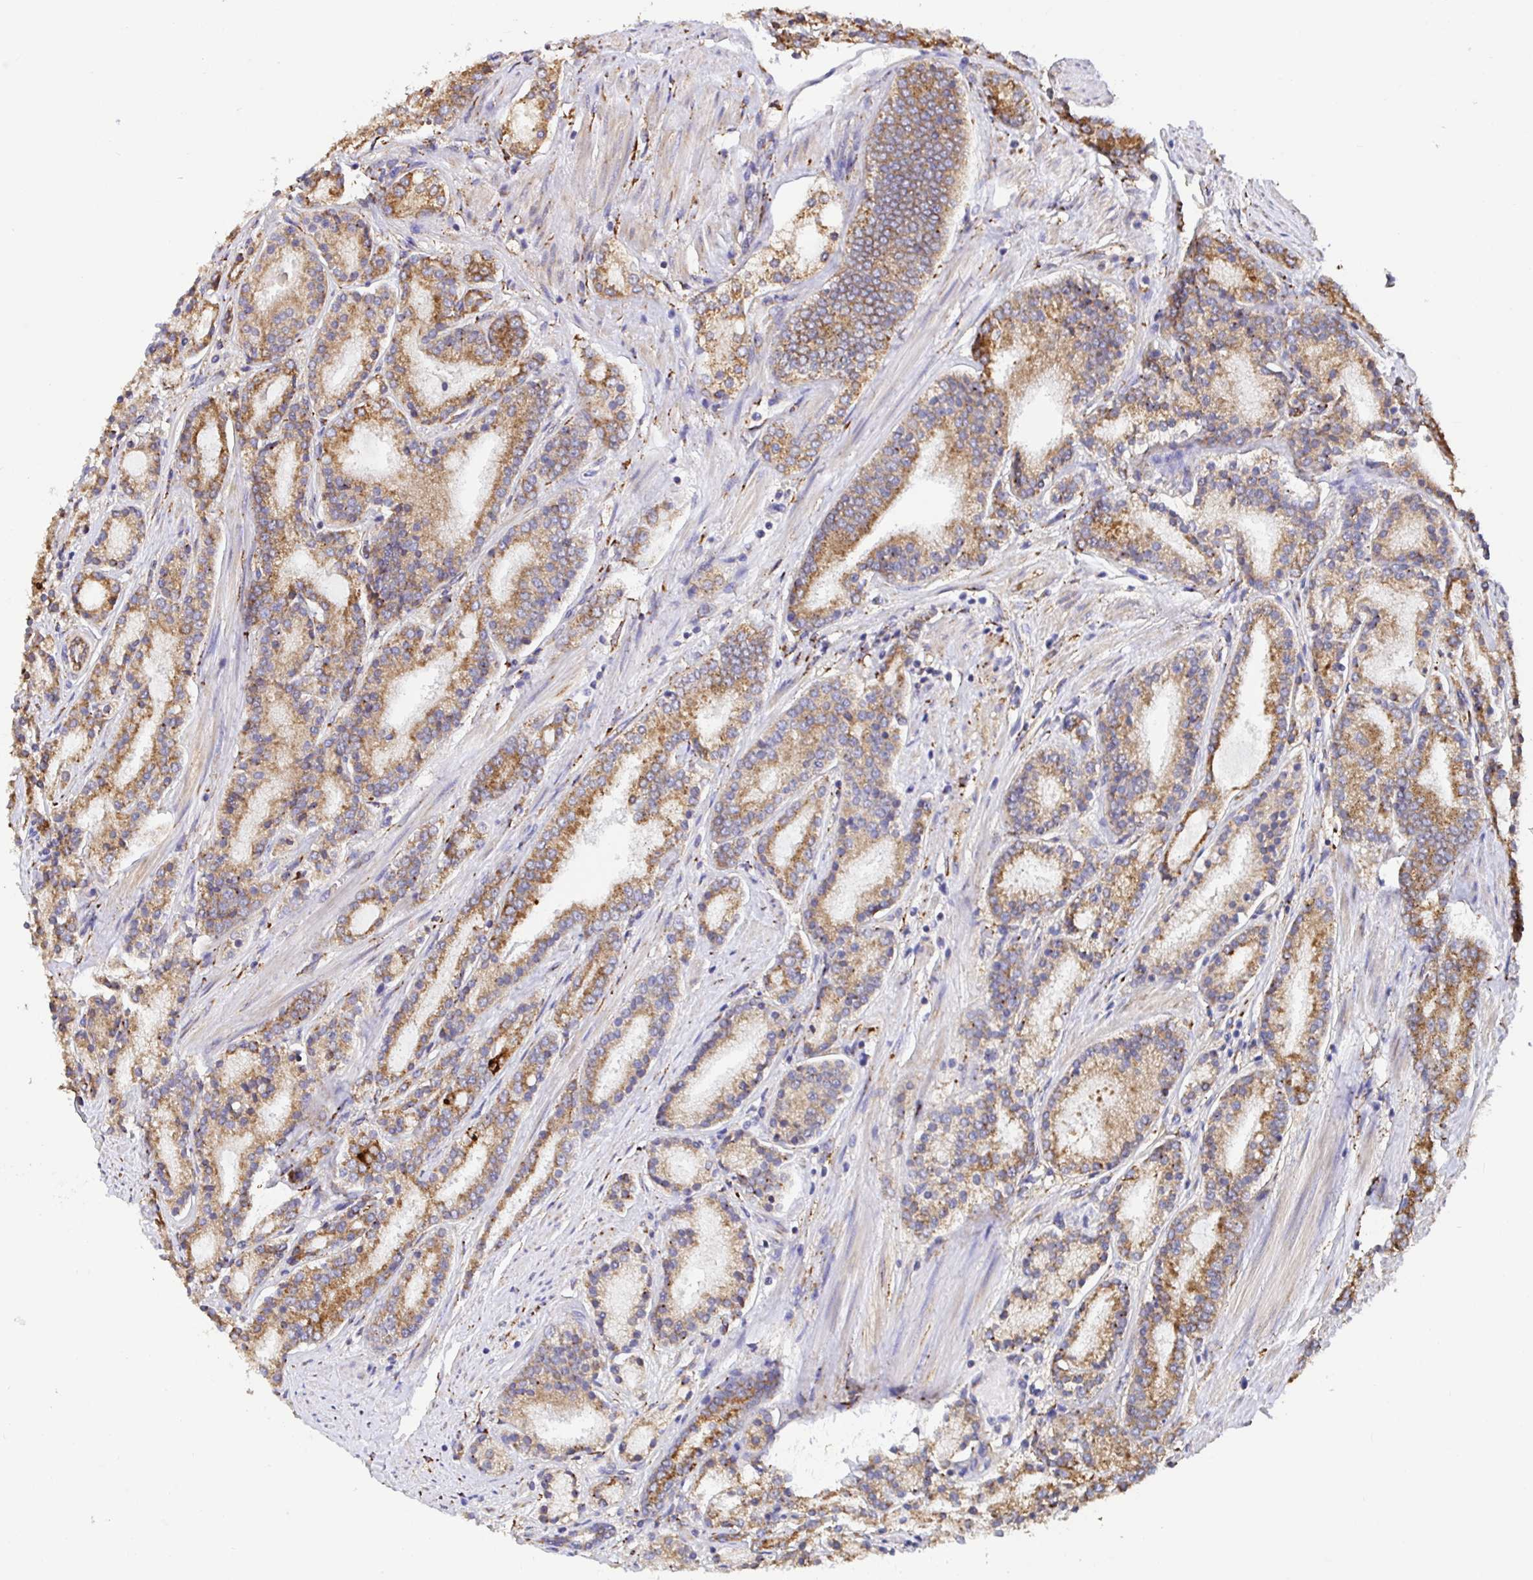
{"staining": {"intensity": "moderate", "quantity": ">75%", "location": "cytoplasmic/membranous"}, "tissue": "prostate cancer", "cell_type": "Tumor cells", "image_type": "cancer", "snomed": [{"axis": "morphology", "description": "Adenocarcinoma, High grade"}, {"axis": "topography", "description": "Prostate"}], "caption": "High-grade adenocarcinoma (prostate) tissue demonstrates moderate cytoplasmic/membranous positivity in approximately >75% of tumor cells (IHC, brightfield microscopy, high magnification).", "gene": "MAOA", "patient": {"sex": "male", "age": 63}}